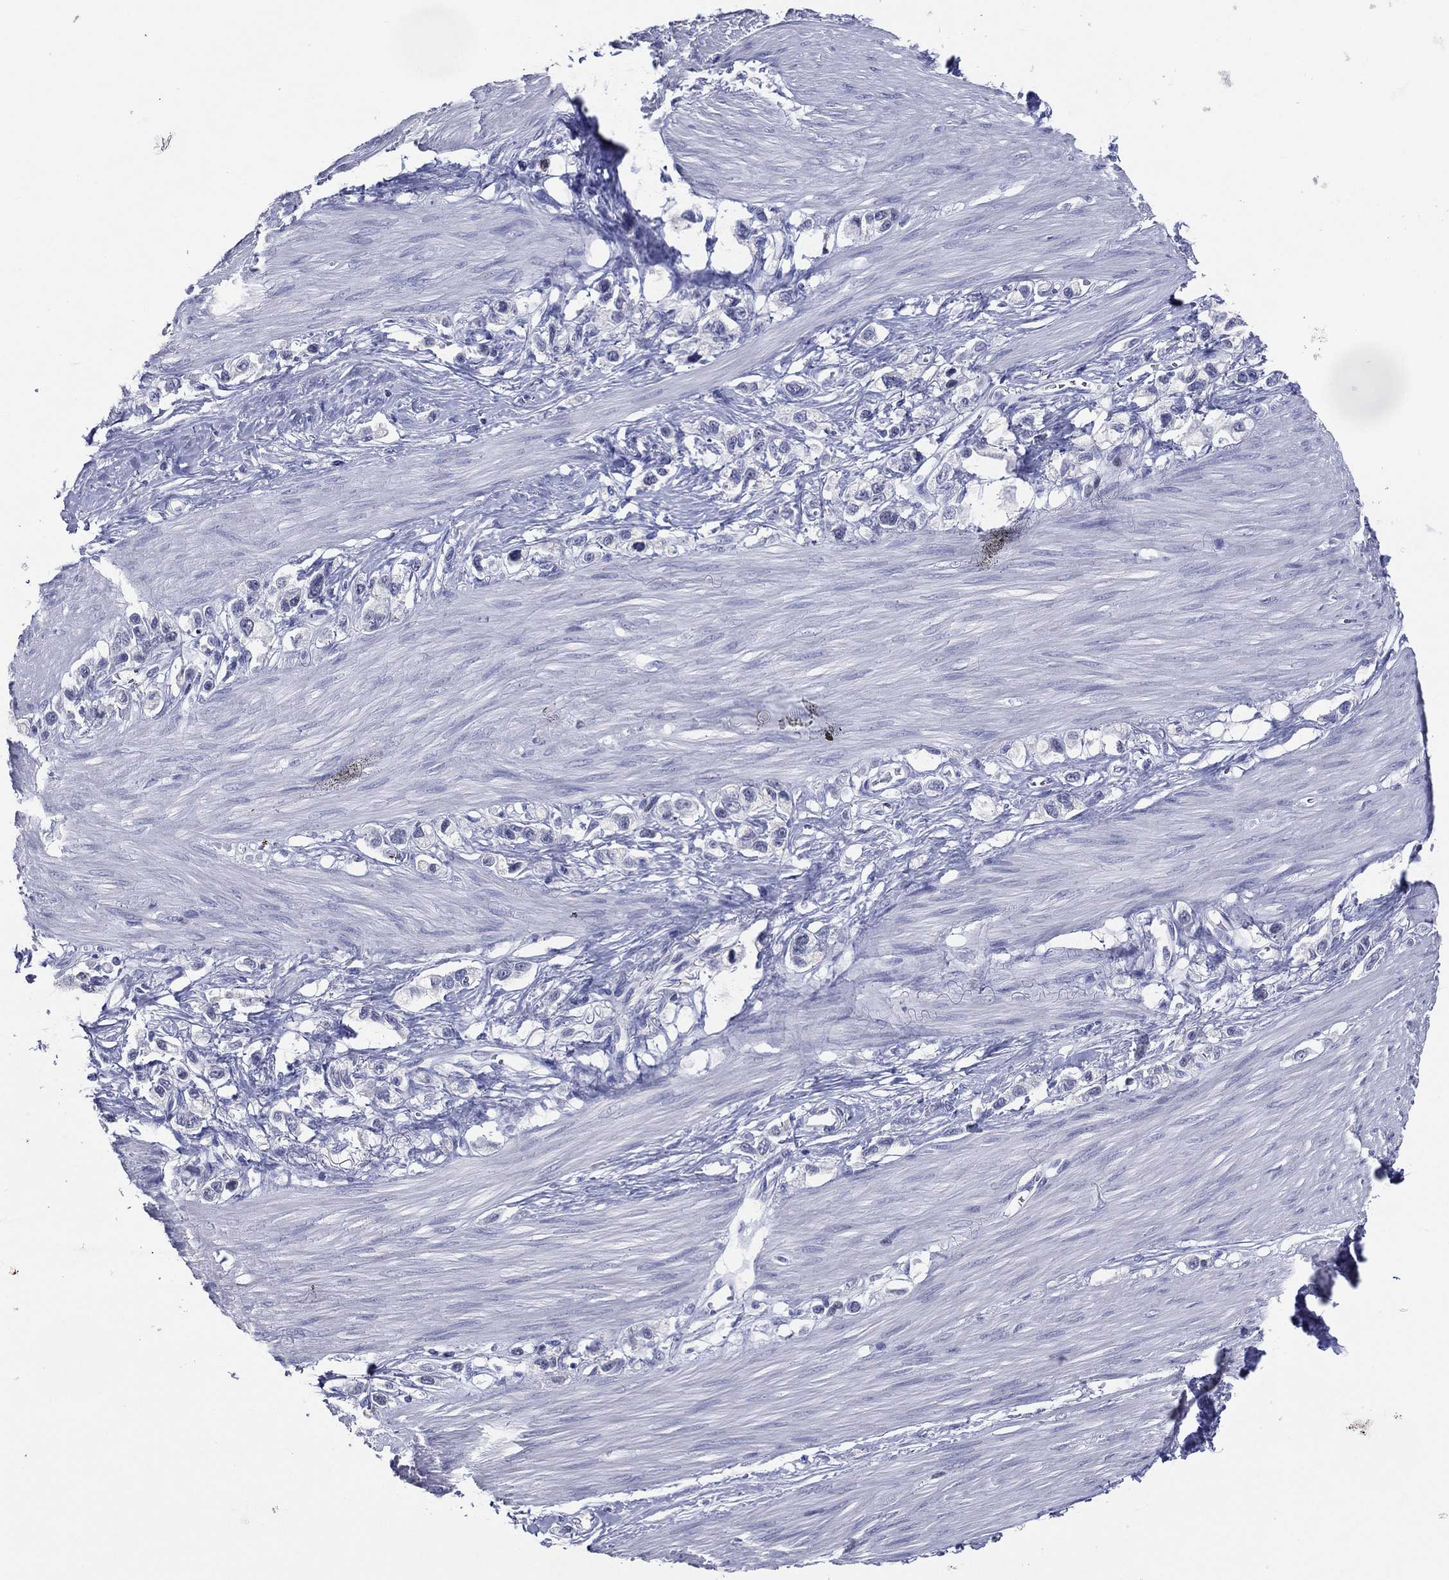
{"staining": {"intensity": "negative", "quantity": "none", "location": "none"}, "tissue": "stomach cancer", "cell_type": "Tumor cells", "image_type": "cancer", "snomed": [{"axis": "morphology", "description": "Normal tissue, NOS"}, {"axis": "morphology", "description": "Adenocarcinoma, NOS"}, {"axis": "morphology", "description": "Adenocarcinoma, High grade"}, {"axis": "topography", "description": "Stomach, upper"}, {"axis": "topography", "description": "Stomach"}], "caption": "IHC histopathology image of human stomach cancer (adenocarcinoma) stained for a protein (brown), which reveals no staining in tumor cells. (Brightfield microscopy of DAB (3,3'-diaminobenzidine) immunohistochemistry at high magnification).", "gene": "TFAP2A", "patient": {"sex": "female", "age": 65}}